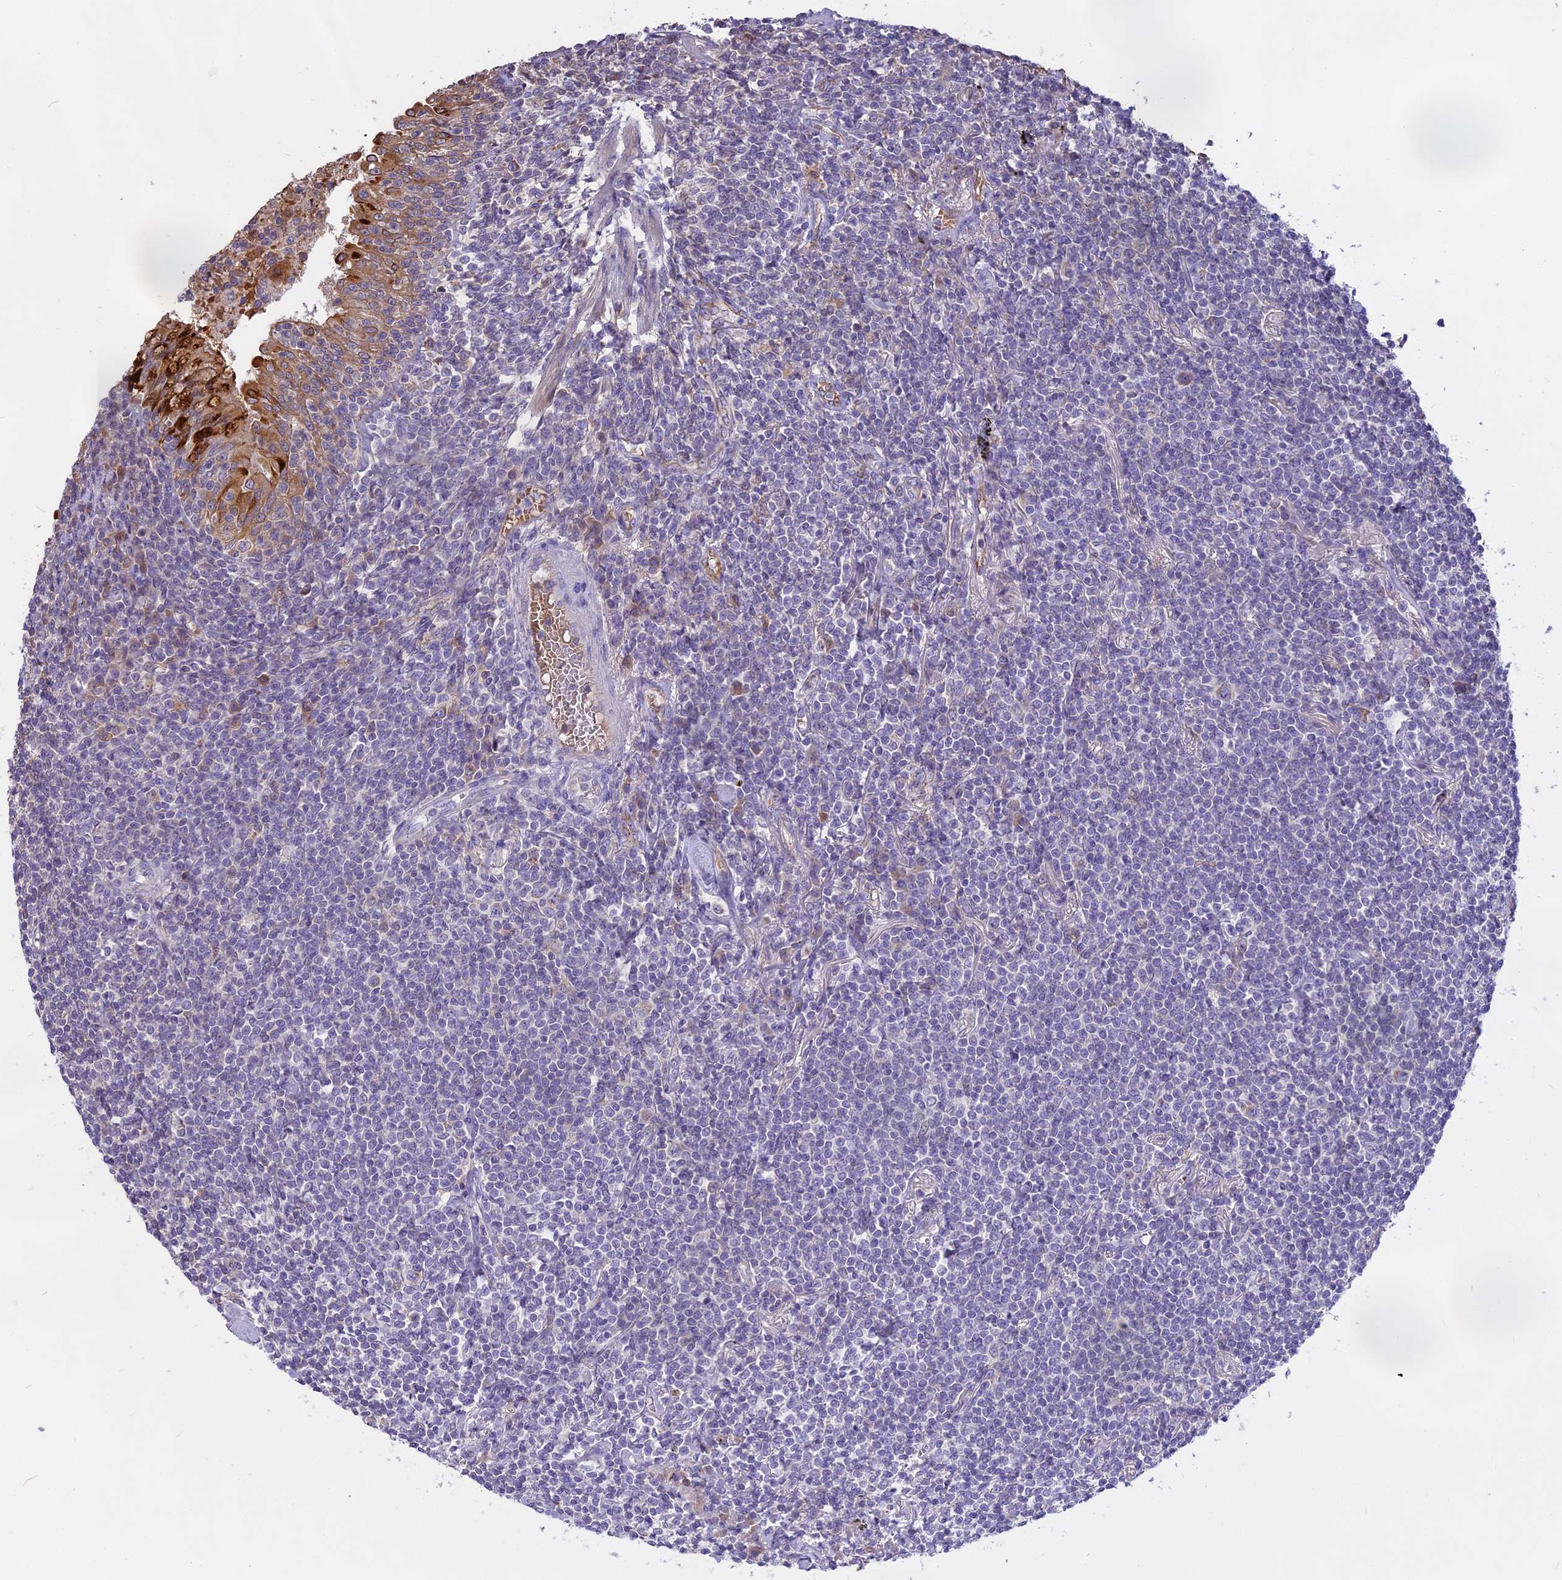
{"staining": {"intensity": "negative", "quantity": "none", "location": "none"}, "tissue": "lymphoma", "cell_type": "Tumor cells", "image_type": "cancer", "snomed": [{"axis": "morphology", "description": "Malignant lymphoma, non-Hodgkin's type, Low grade"}, {"axis": "topography", "description": "Lung"}], "caption": "Protein analysis of low-grade malignant lymphoma, non-Hodgkin's type reveals no significant staining in tumor cells. (Brightfield microscopy of DAB (3,3'-diaminobenzidine) immunohistochemistry (IHC) at high magnification).", "gene": "WFDC2", "patient": {"sex": "female", "age": 71}}